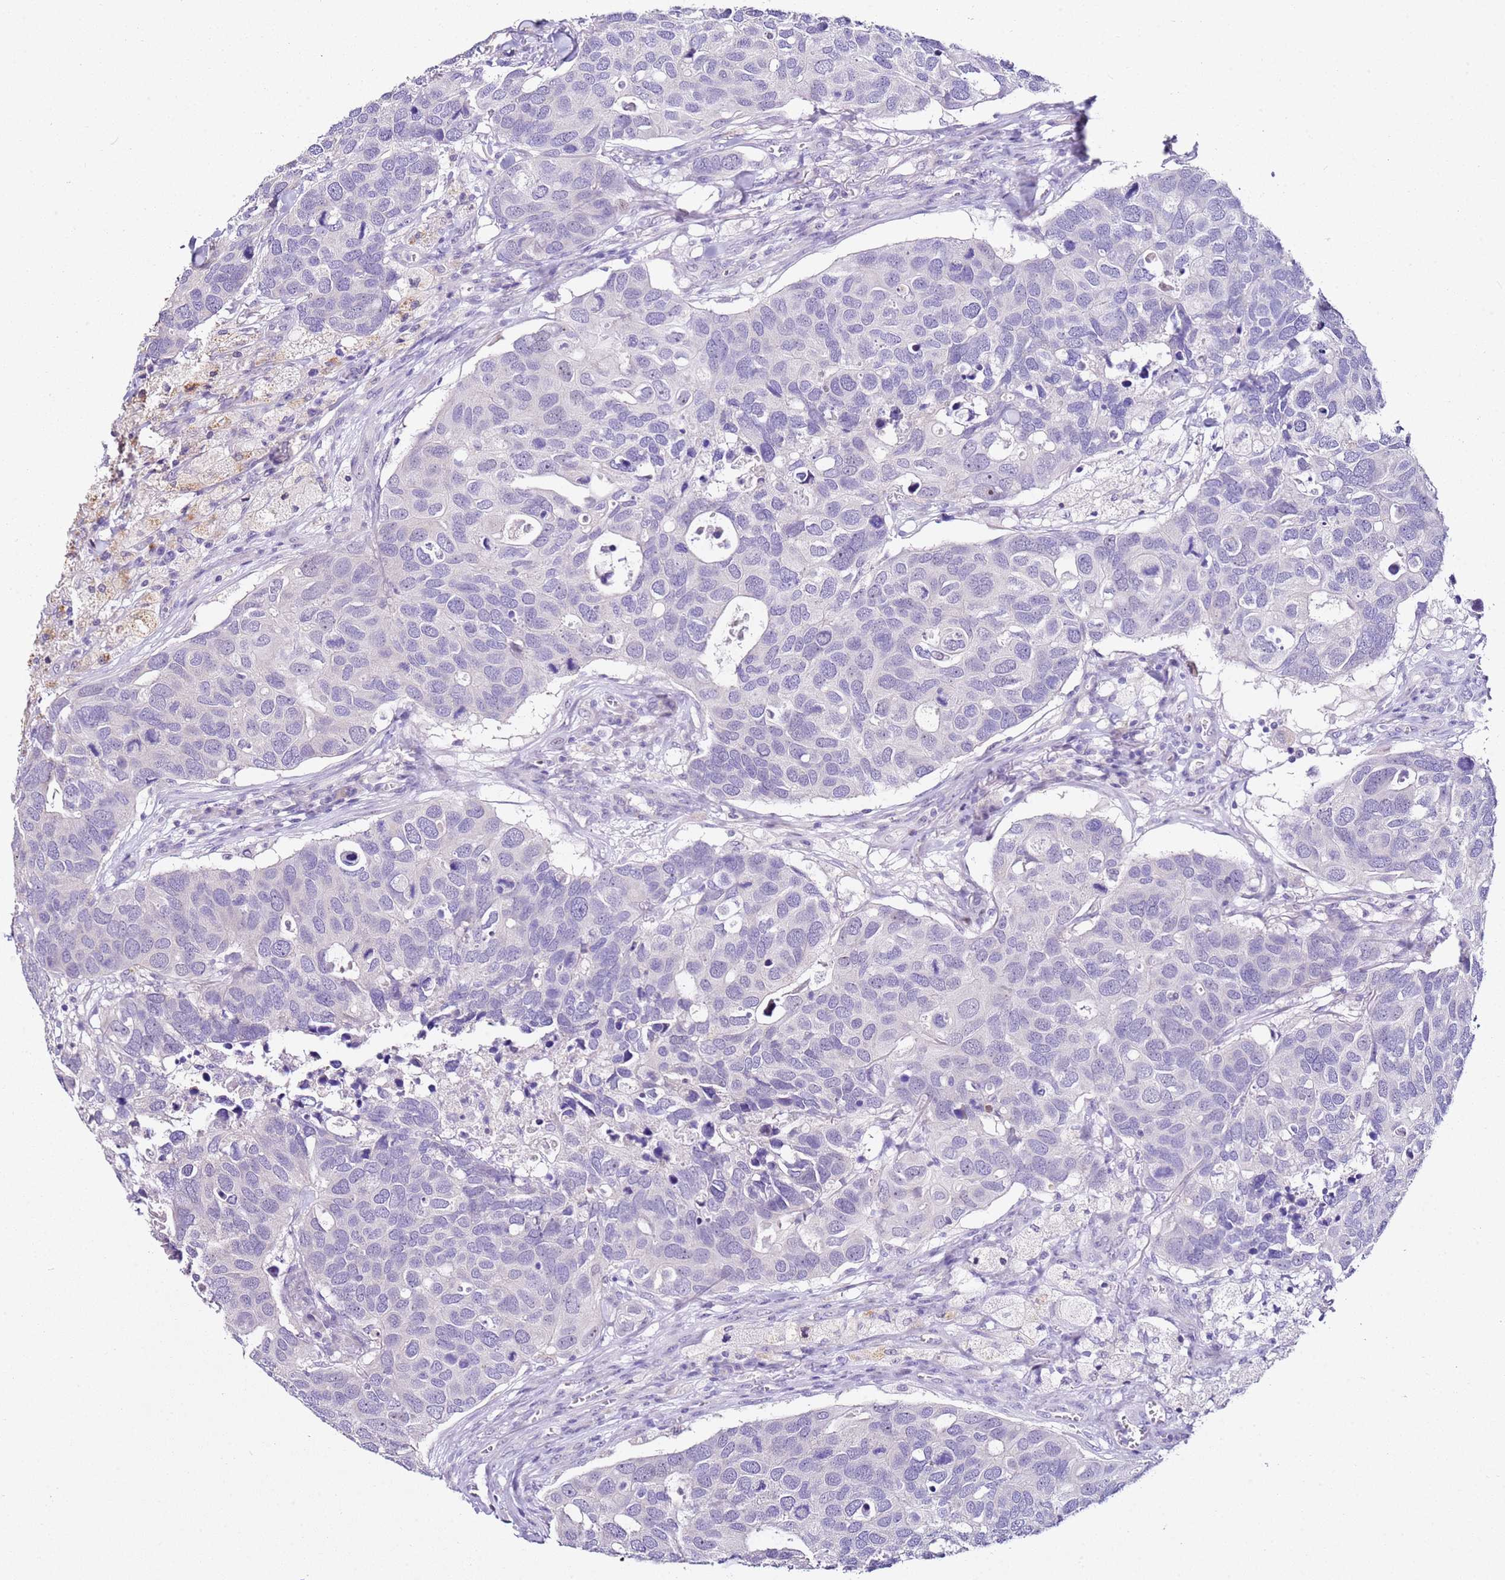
{"staining": {"intensity": "negative", "quantity": "none", "location": "none"}, "tissue": "breast cancer", "cell_type": "Tumor cells", "image_type": "cancer", "snomed": [{"axis": "morphology", "description": "Duct carcinoma"}, {"axis": "topography", "description": "Breast"}], "caption": "An image of breast cancer stained for a protein displays no brown staining in tumor cells.", "gene": "HGD", "patient": {"sex": "female", "age": 83}}